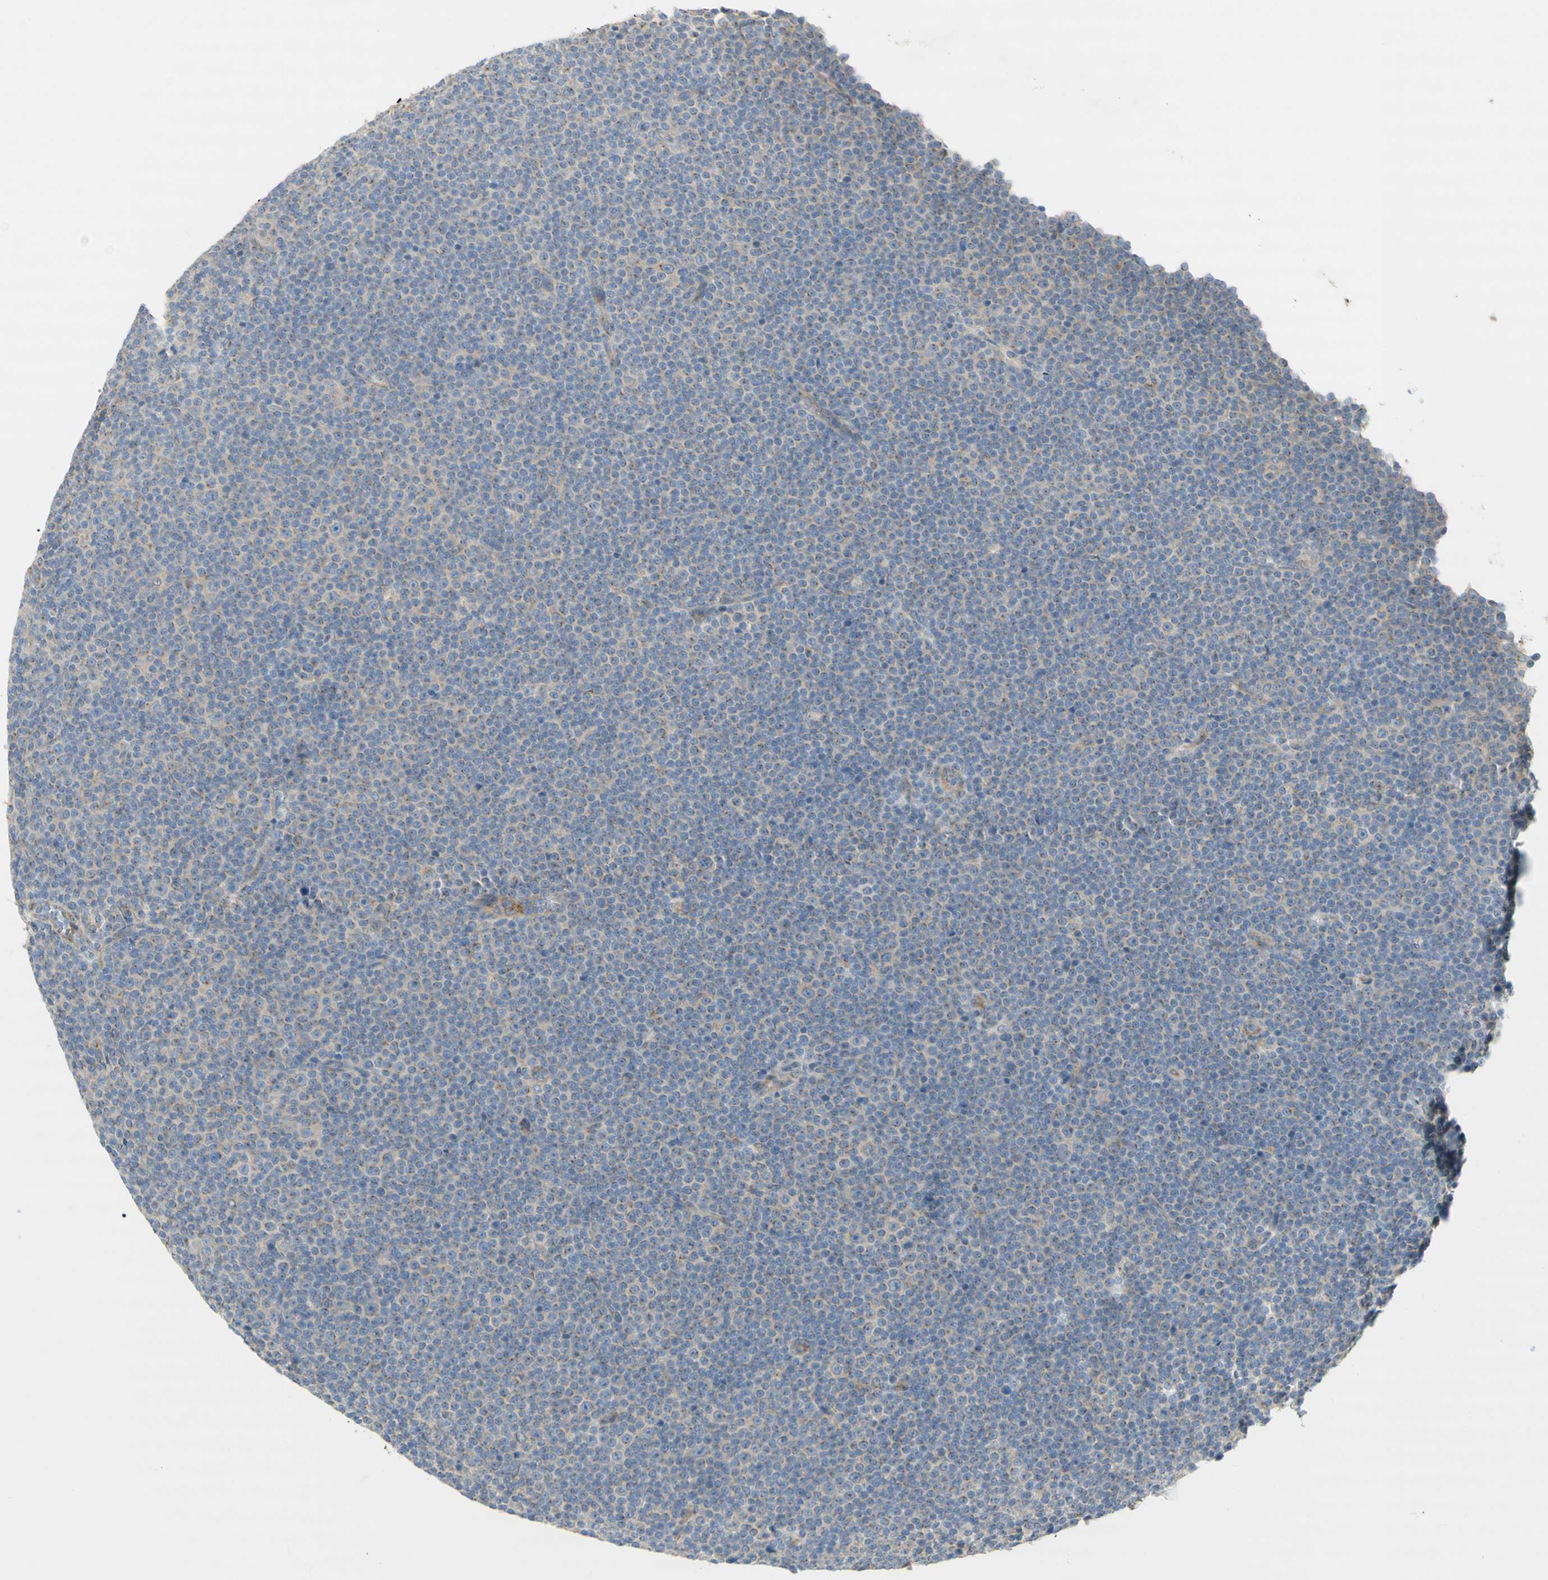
{"staining": {"intensity": "weak", "quantity": ">75%", "location": "cytoplasmic/membranous"}, "tissue": "lymphoma", "cell_type": "Tumor cells", "image_type": "cancer", "snomed": [{"axis": "morphology", "description": "Malignant lymphoma, non-Hodgkin's type, Low grade"}, {"axis": "topography", "description": "Lymph node"}], "caption": "Tumor cells exhibit weak cytoplasmic/membranous expression in approximately >75% of cells in malignant lymphoma, non-Hodgkin's type (low-grade). (DAB (3,3'-diaminobenzidine) IHC with brightfield microscopy, high magnification).", "gene": "DYNC1H1", "patient": {"sex": "female", "age": 67}}